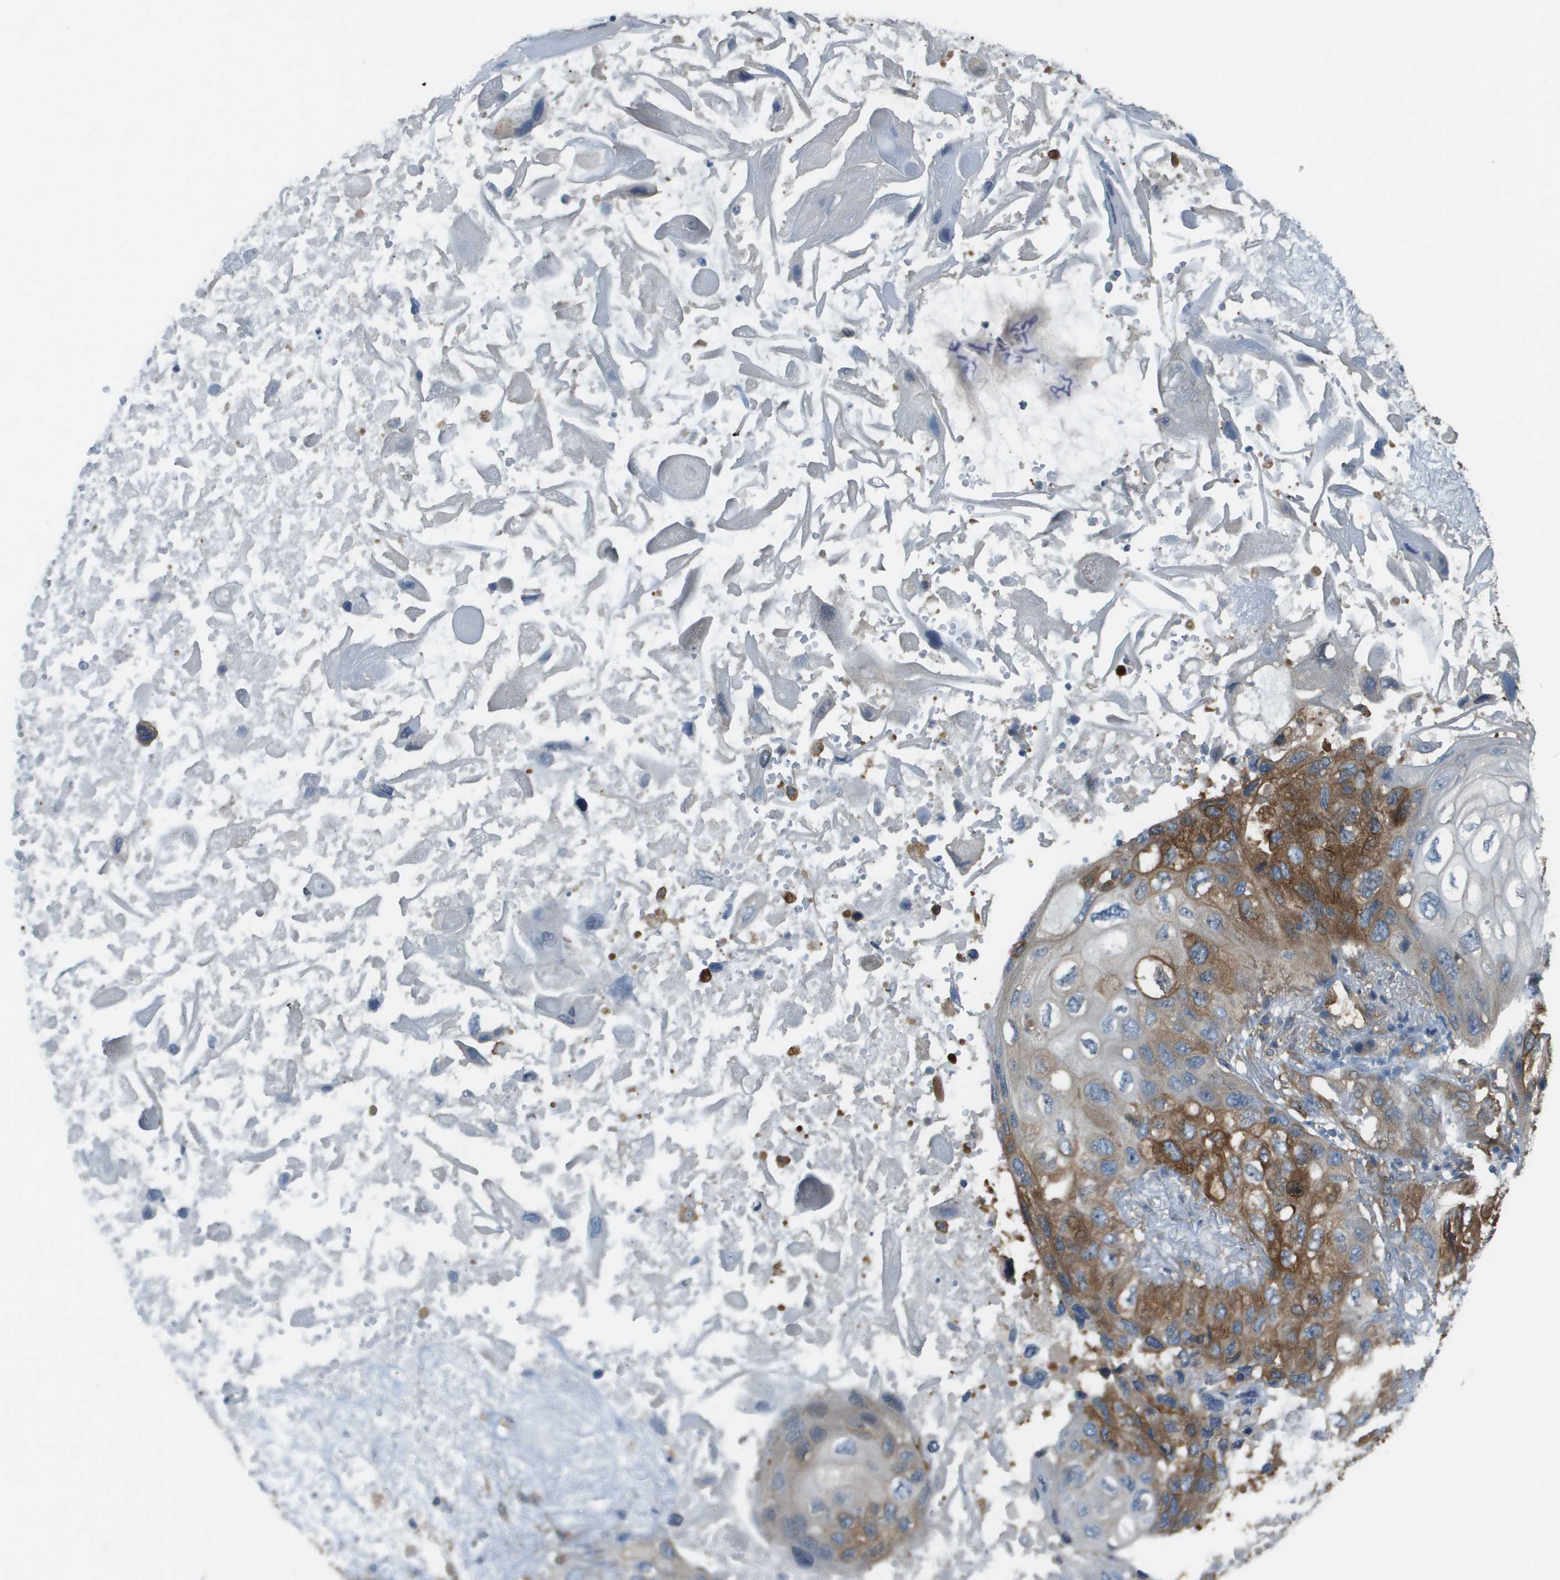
{"staining": {"intensity": "strong", "quantity": "25%-75%", "location": "cytoplasmic/membranous"}, "tissue": "lung cancer", "cell_type": "Tumor cells", "image_type": "cancer", "snomed": [{"axis": "morphology", "description": "Squamous cell carcinoma, NOS"}, {"axis": "topography", "description": "Lung"}], "caption": "Strong cytoplasmic/membranous protein expression is present in about 25%-75% of tumor cells in squamous cell carcinoma (lung).", "gene": "CORO1B", "patient": {"sex": "female", "age": 73}}